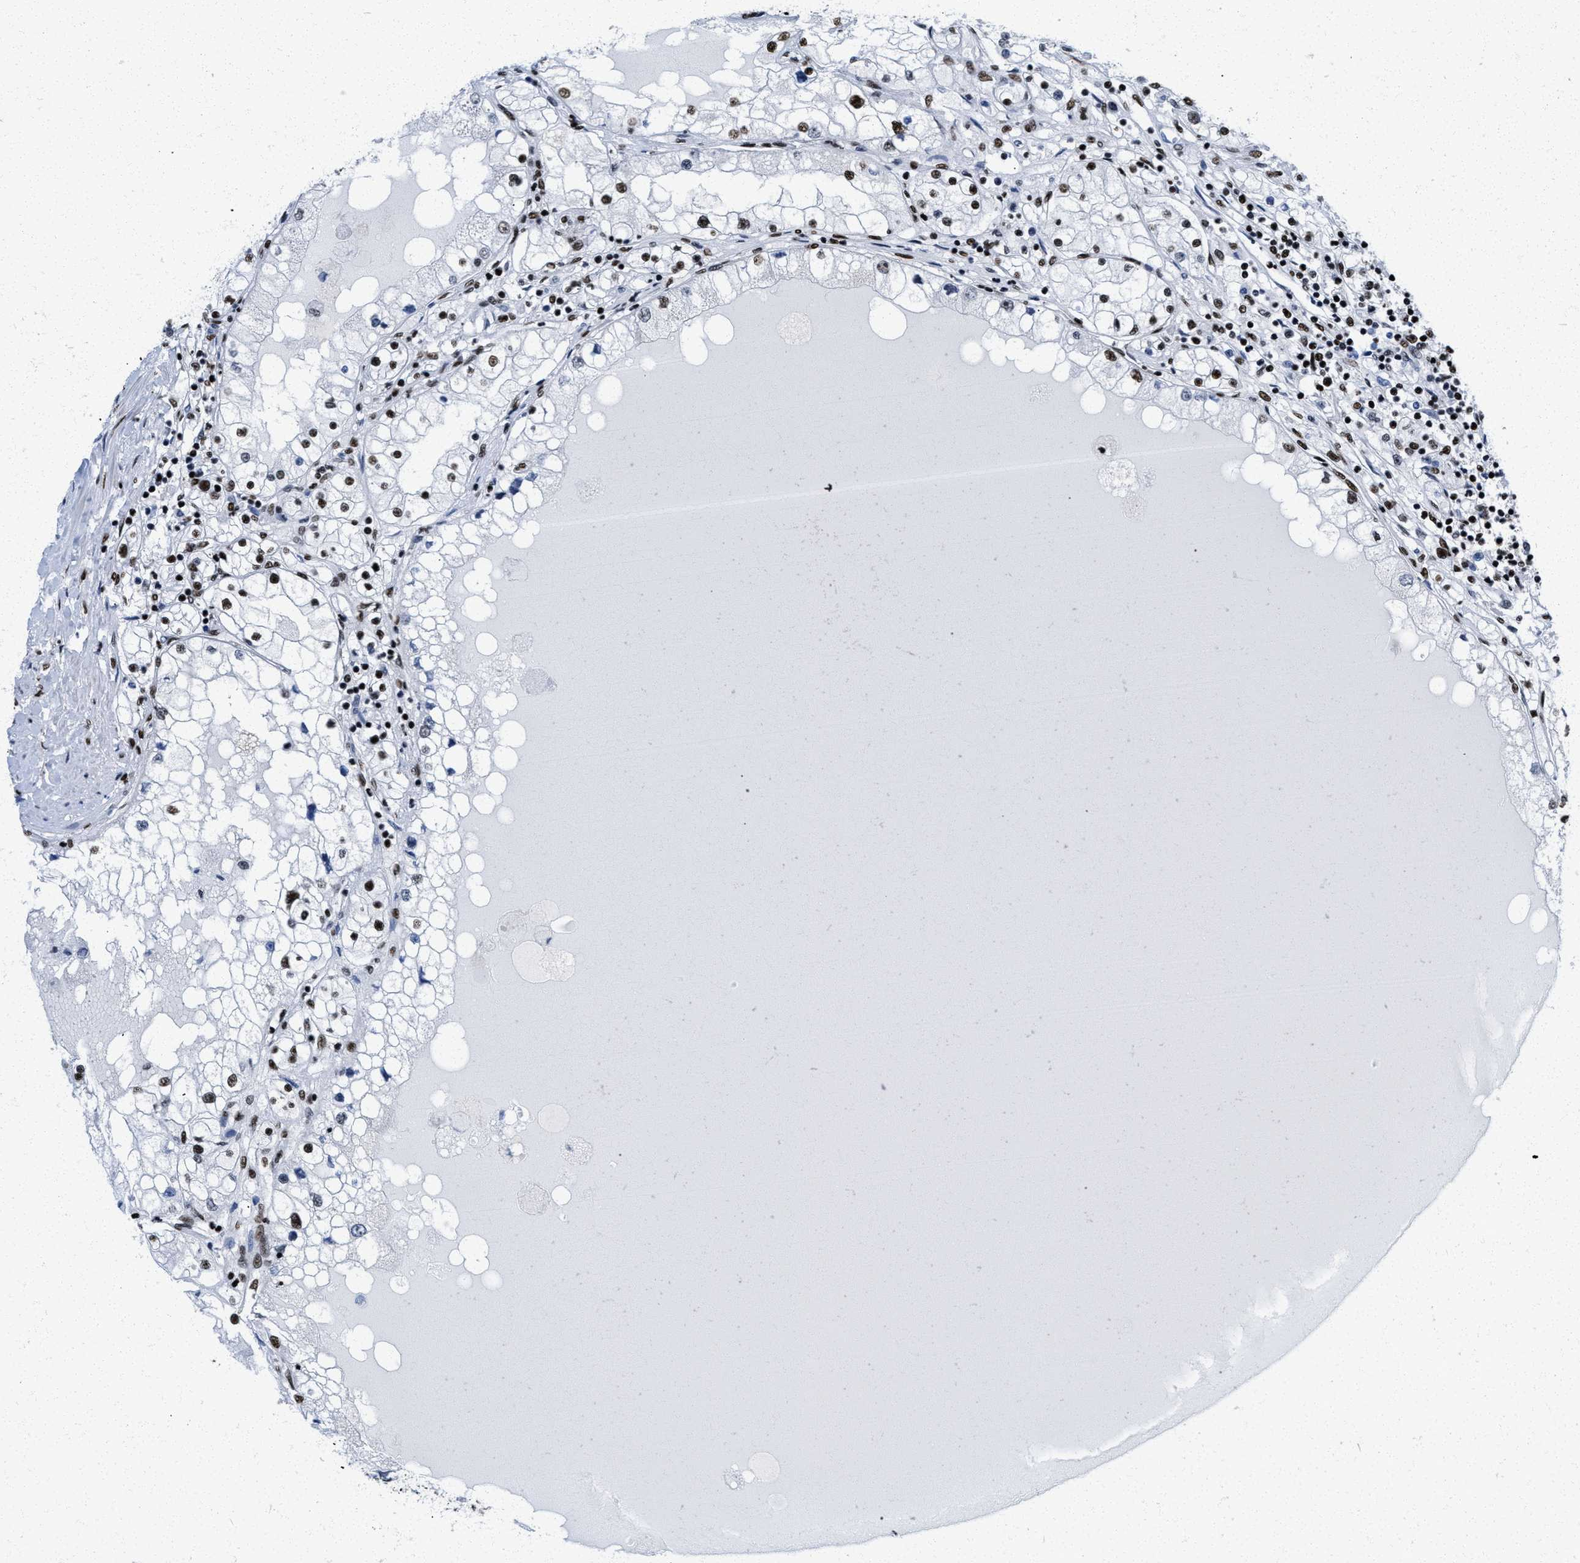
{"staining": {"intensity": "strong", "quantity": "25%-75%", "location": "nuclear"}, "tissue": "renal cancer", "cell_type": "Tumor cells", "image_type": "cancer", "snomed": [{"axis": "morphology", "description": "Adenocarcinoma, NOS"}, {"axis": "topography", "description": "Kidney"}], "caption": "The micrograph reveals staining of renal cancer, revealing strong nuclear protein expression (brown color) within tumor cells.", "gene": "CREB1", "patient": {"sex": "male", "age": 68}}